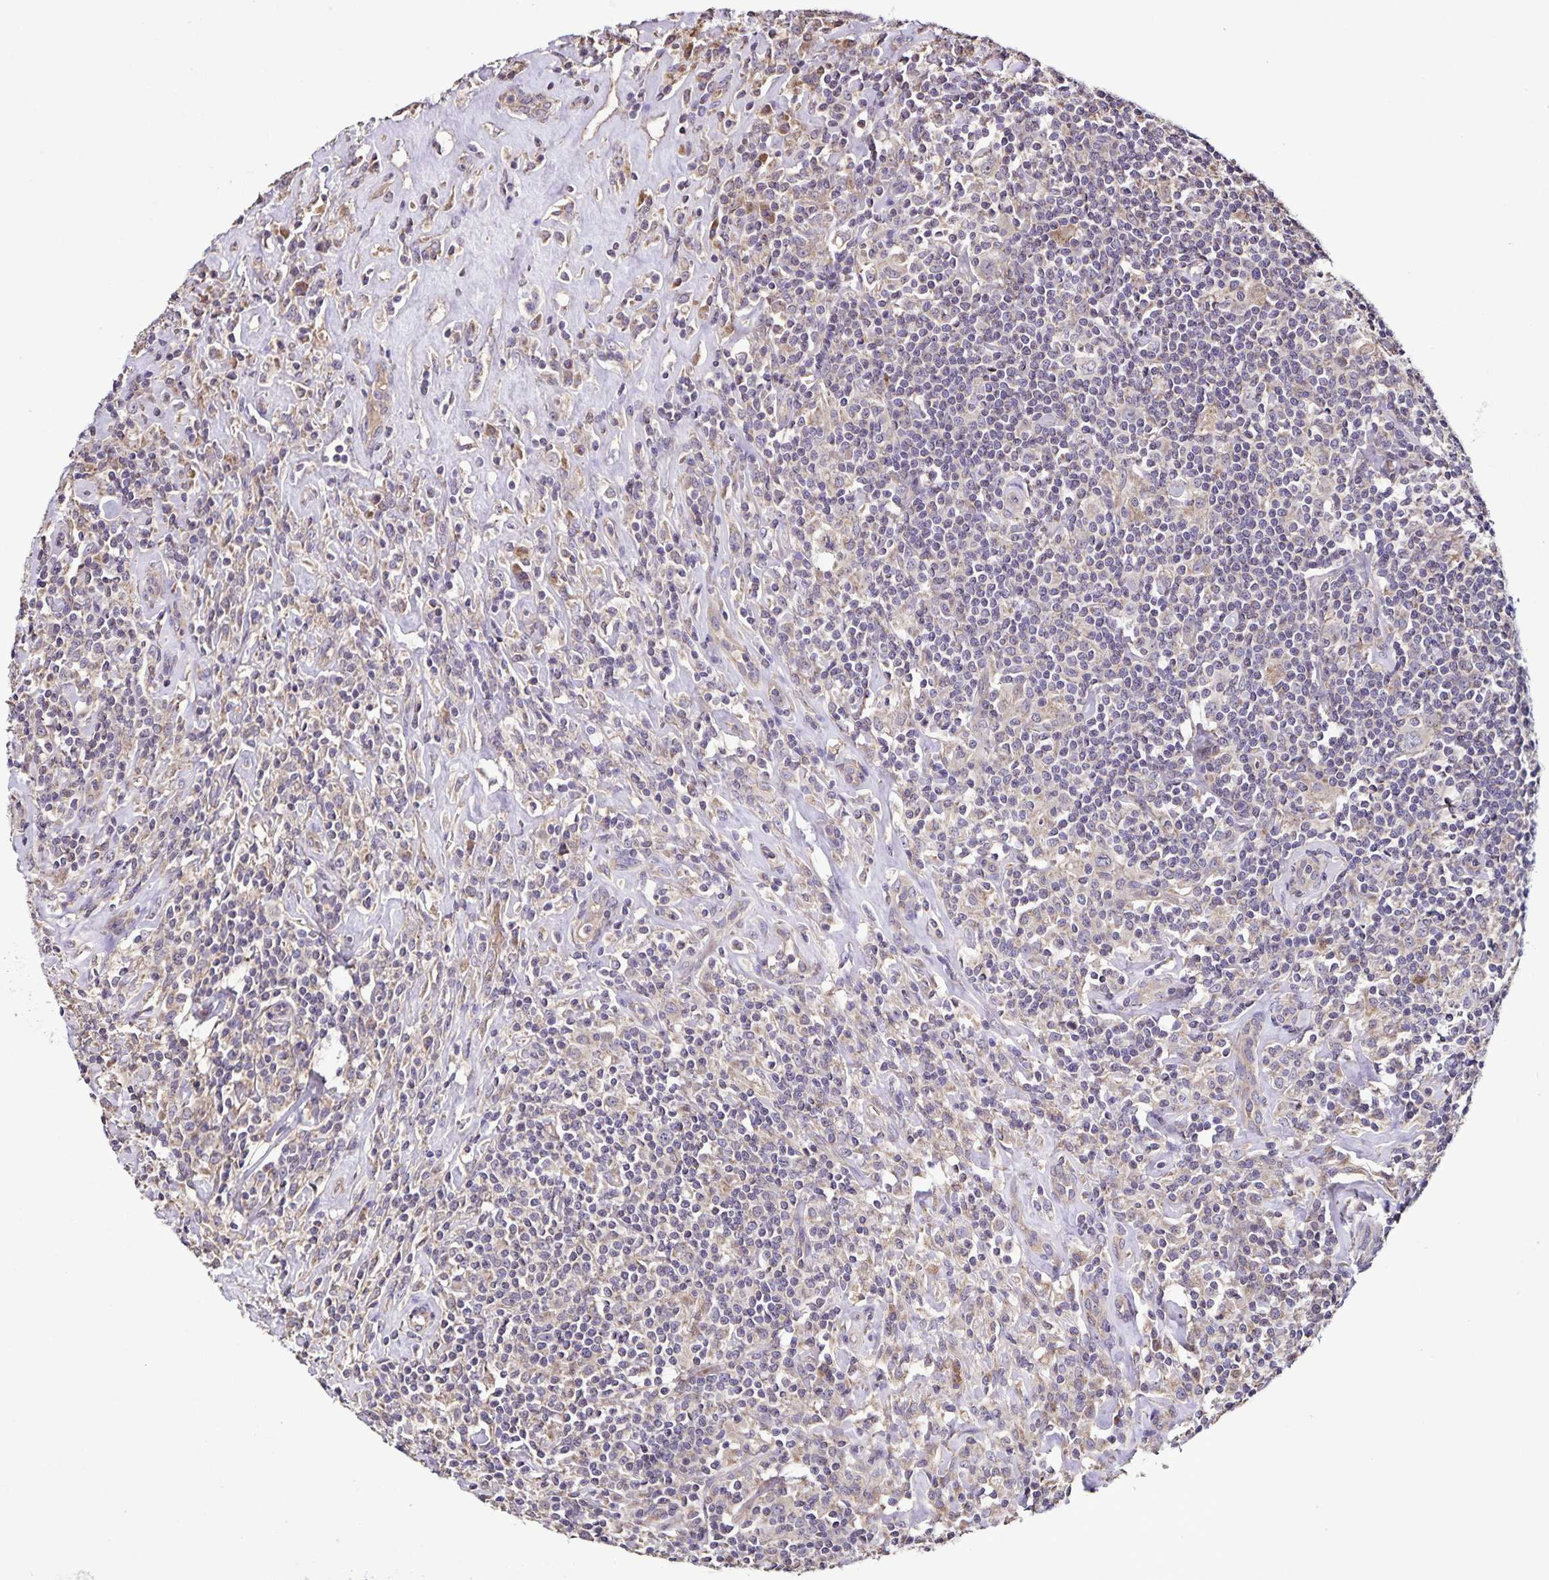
{"staining": {"intensity": "negative", "quantity": "none", "location": "none"}, "tissue": "lymphoma", "cell_type": "Tumor cells", "image_type": "cancer", "snomed": [{"axis": "morphology", "description": "Hodgkin's disease, NOS"}, {"axis": "morphology", "description": "Hodgkin's lymphoma, nodular sclerosis"}, {"axis": "topography", "description": "Lymph node"}], "caption": "This image is of Hodgkin's lymphoma, nodular sclerosis stained with immunohistochemistry (IHC) to label a protein in brown with the nuclei are counter-stained blue. There is no positivity in tumor cells. The staining is performed using DAB brown chromogen with nuclei counter-stained in using hematoxylin.", "gene": "MAN1A1", "patient": {"sex": "female", "age": 10}}